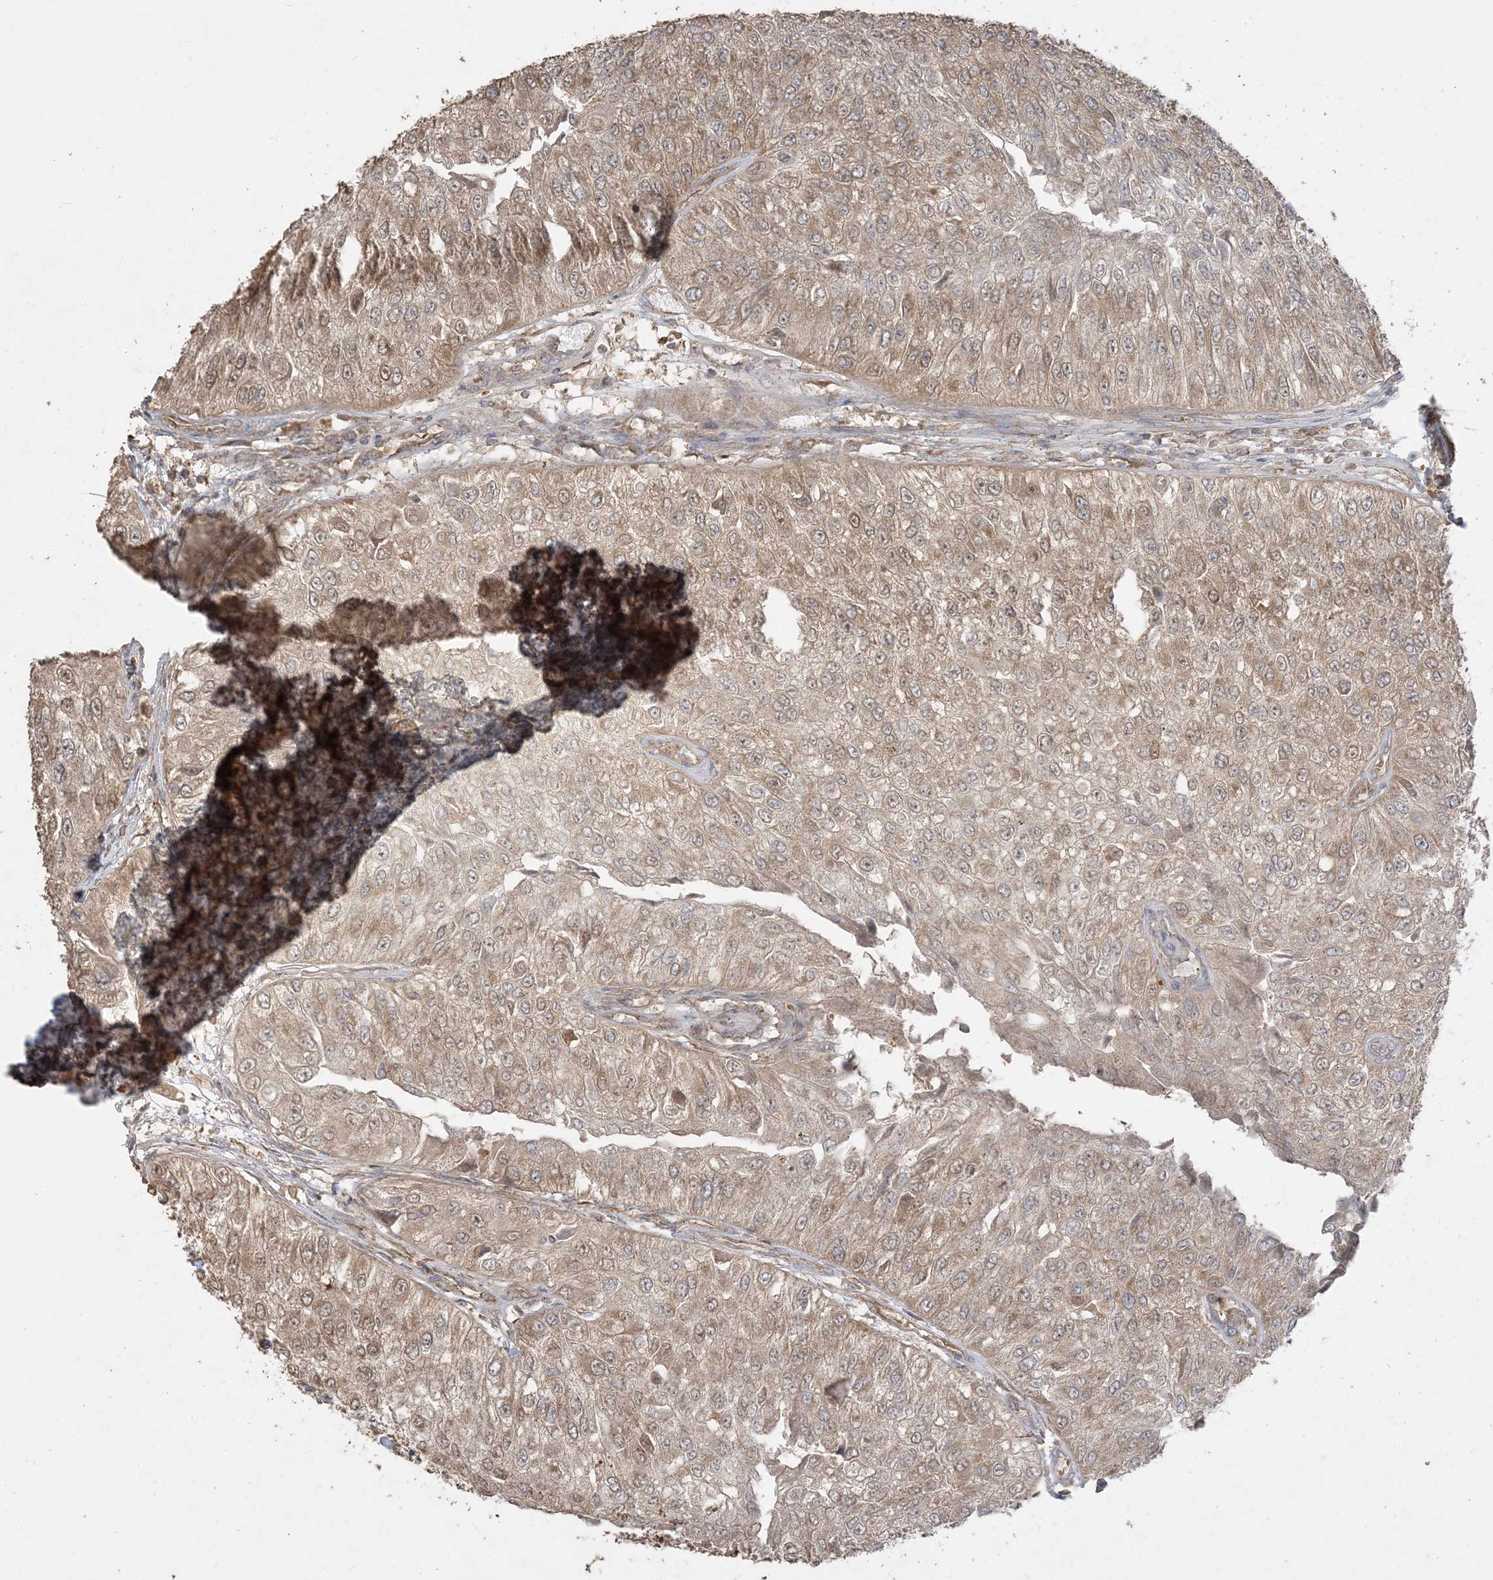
{"staining": {"intensity": "moderate", "quantity": ">75%", "location": "cytoplasmic/membranous,nuclear"}, "tissue": "urothelial cancer", "cell_type": "Tumor cells", "image_type": "cancer", "snomed": [{"axis": "morphology", "description": "Urothelial carcinoma, High grade"}, {"axis": "topography", "description": "Kidney"}, {"axis": "topography", "description": "Urinary bladder"}], "caption": "Immunohistochemistry micrograph of human high-grade urothelial carcinoma stained for a protein (brown), which displays medium levels of moderate cytoplasmic/membranous and nuclear expression in about >75% of tumor cells.", "gene": "SIRT3", "patient": {"sex": "male", "age": 77}}